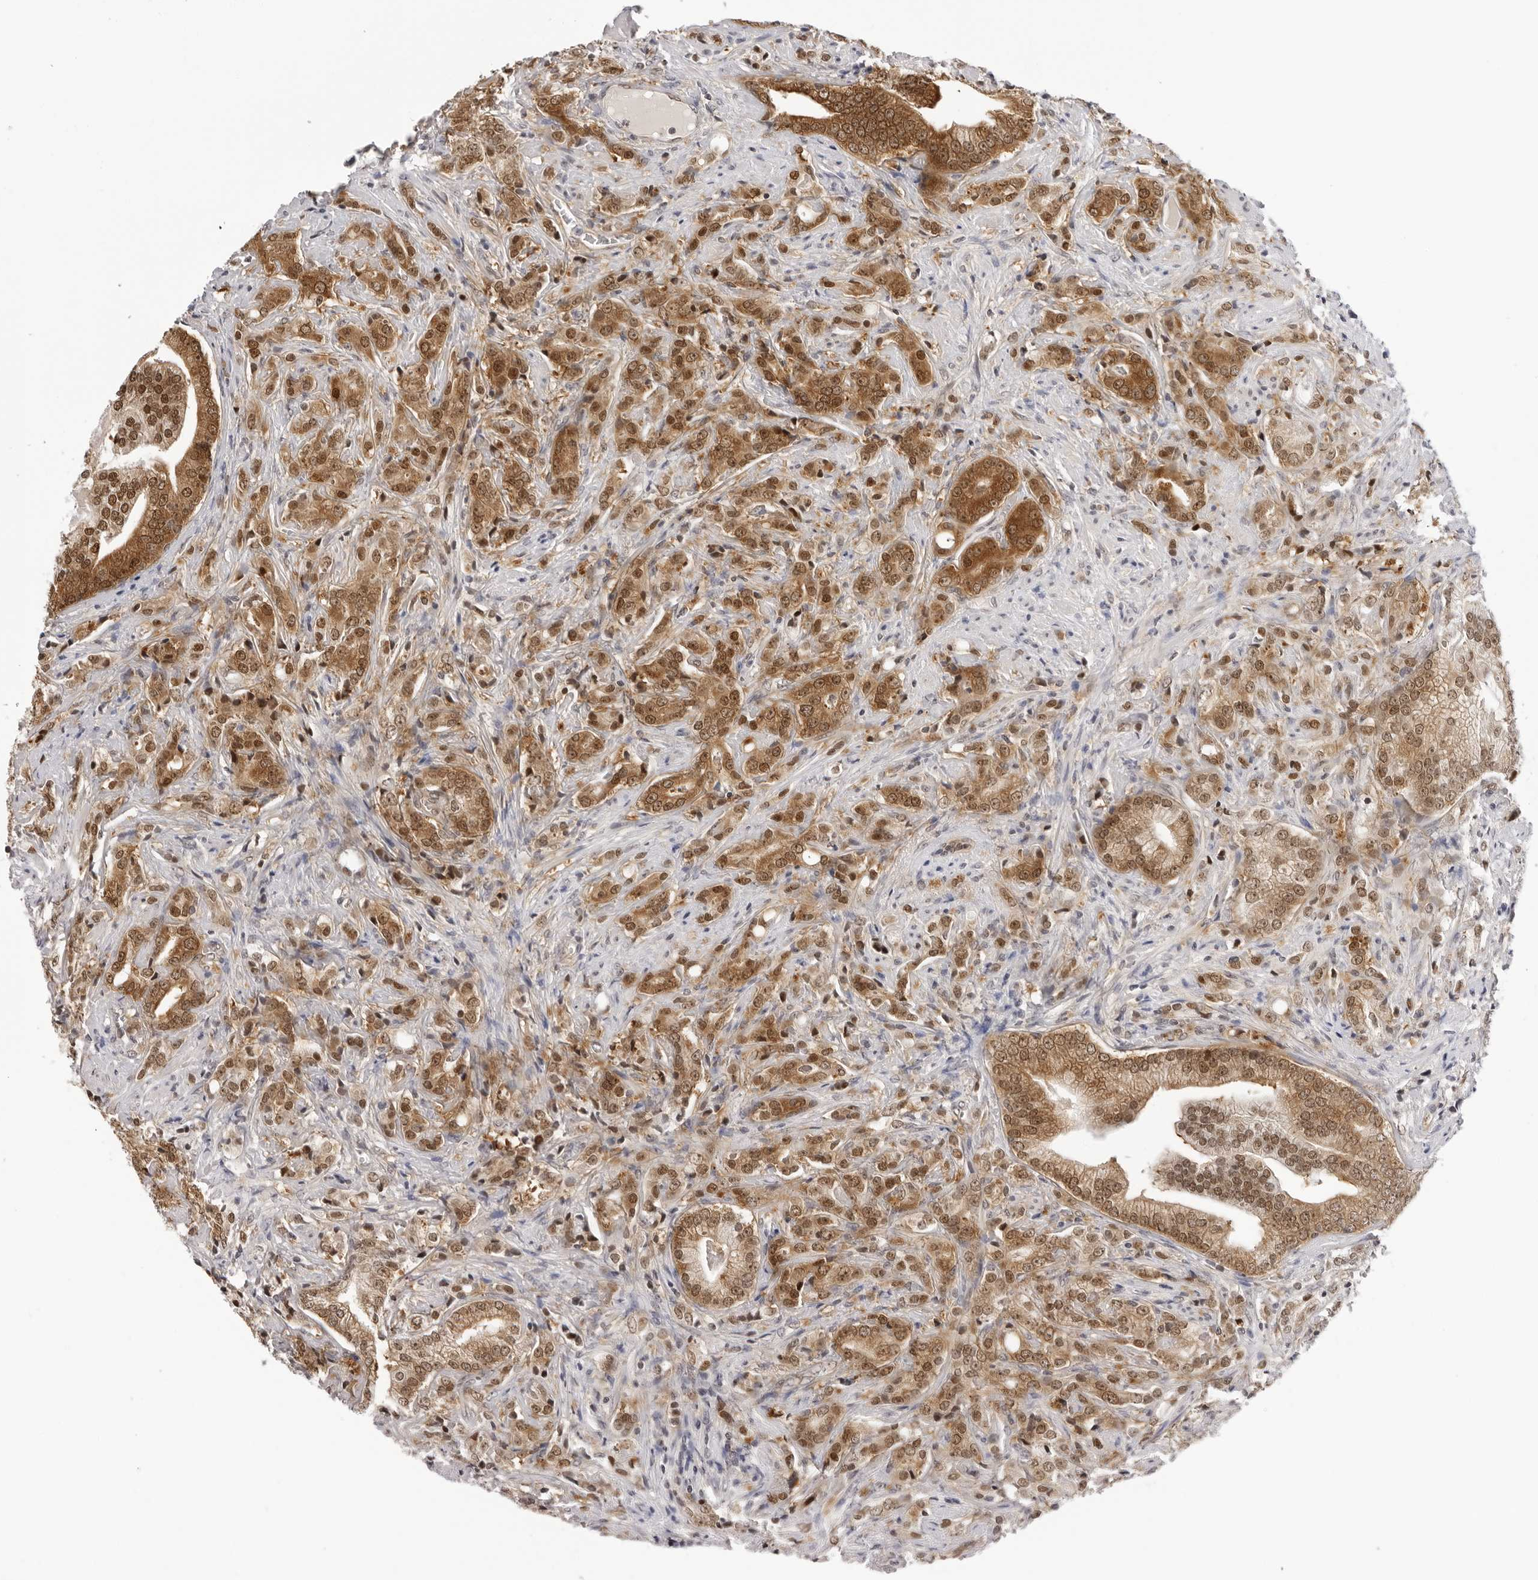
{"staining": {"intensity": "strong", "quantity": ">75%", "location": "cytoplasmic/membranous,nuclear"}, "tissue": "prostate cancer", "cell_type": "Tumor cells", "image_type": "cancer", "snomed": [{"axis": "morphology", "description": "Adenocarcinoma, High grade"}, {"axis": "topography", "description": "Prostate"}], "caption": "IHC (DAB (3,3'-diaminobenzidine)) staining of human prostate cancer (adenocarcinoma (high-grade)) exhibits strong cytoplasmic/membranous and nuclear protein expression in approximately >75% of tumor cells.", "gene": "WDR77", "patient": {"sex": "male", "age": 57}}